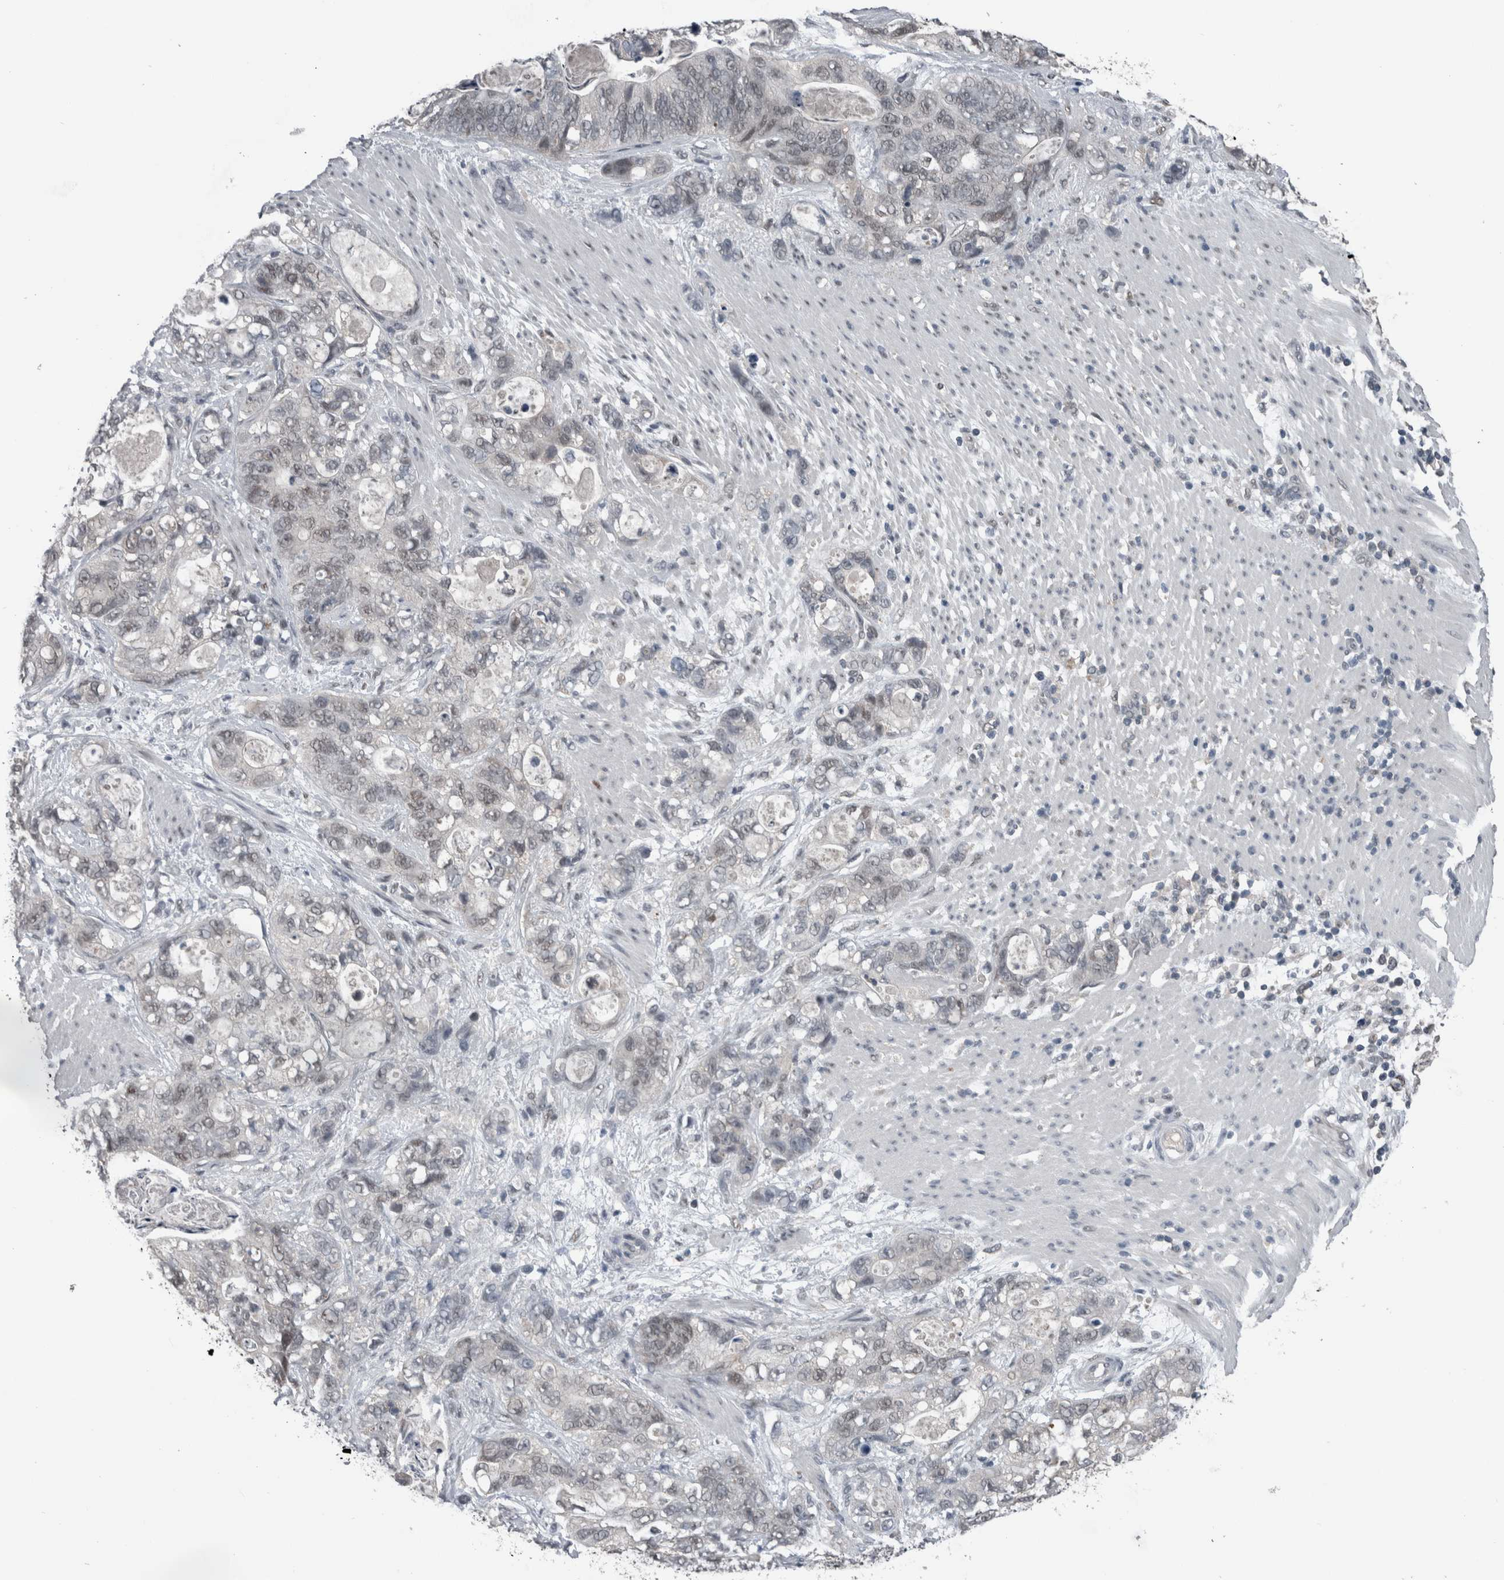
{"staining": {"intensity": "weak", "quantity": "<25%", "location": "nuclear"}, "tissue": "stomach cancer", "cell_type": "Tumor cells", "image_type": "cancer", "snomed": [{"axis": "morphology", "description": "Normal tissue, NOS"}, {"axis": "morphology", "description": "Adenocarcinoma, NOS"}, {"axis": "topography", "description": "Stomach"}], "caption": "Stomach cancer was stained to show a protein in brown. There is no significant positivity in tumor cells.", "gene": "ZBTB21", "patient": {"sex": "female", "age": 89}}